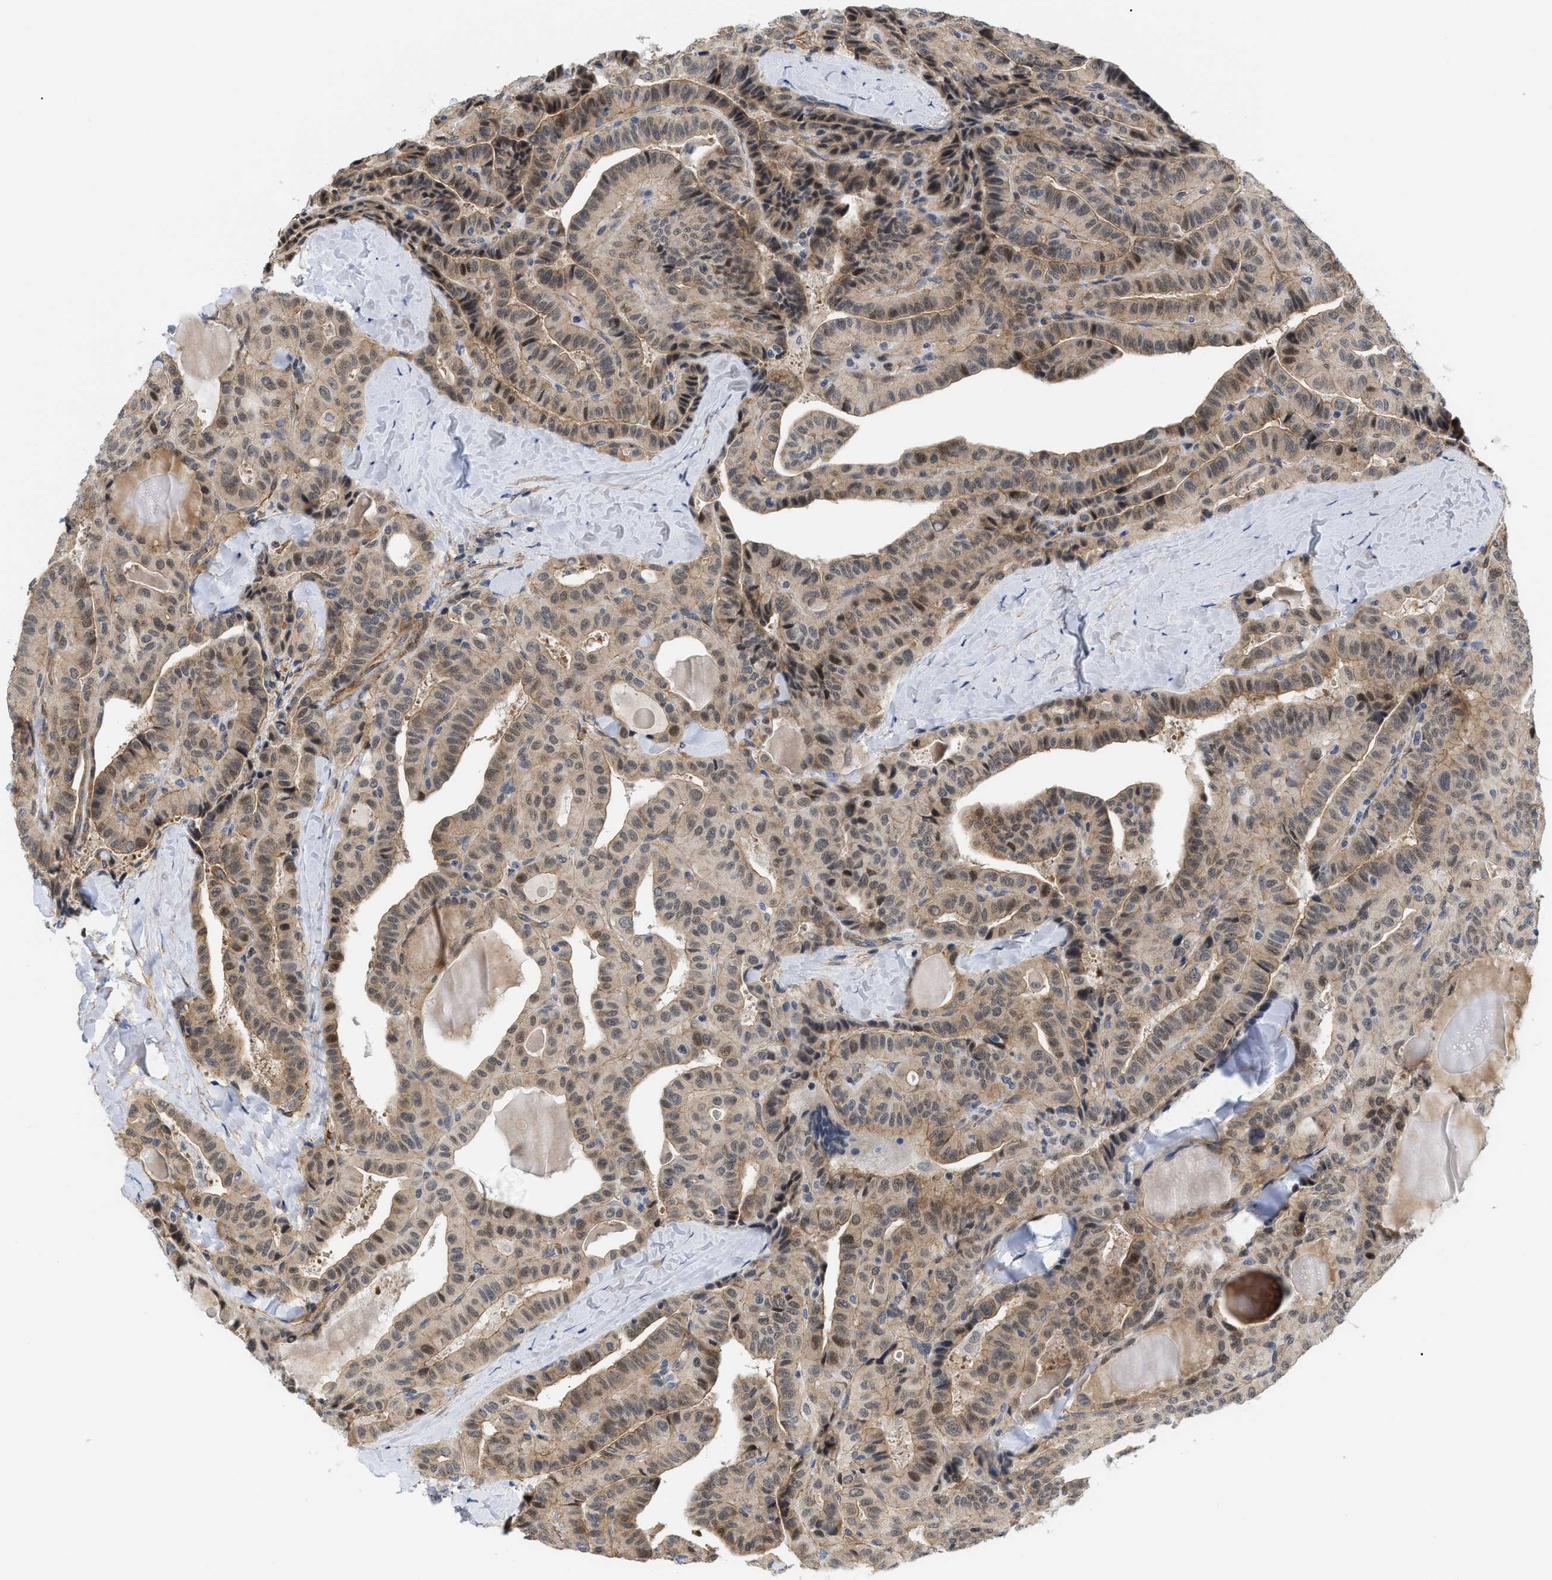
{"staining": {"intensity": "moderate", "quantity": ">75%", "location": "cytoplasmic/membranous,nuclear"}, "tissue": "thyroid cancer", "cell_type": "Tumor cells", "image_type": "cancer", "snomed": [{"axis": "morphology", "description": "Papillary adenocarcinoma, NOS"}, {"axis": "topography", "description": "Thyroid gland"}], "caption": "Human thyroid cancer (papillary adenocarcinoma) stained with a protein marker displays moderate staining in tumor cells.", "gene": "GPRASP2", "patient": {"sex": "male", "age": 77}}